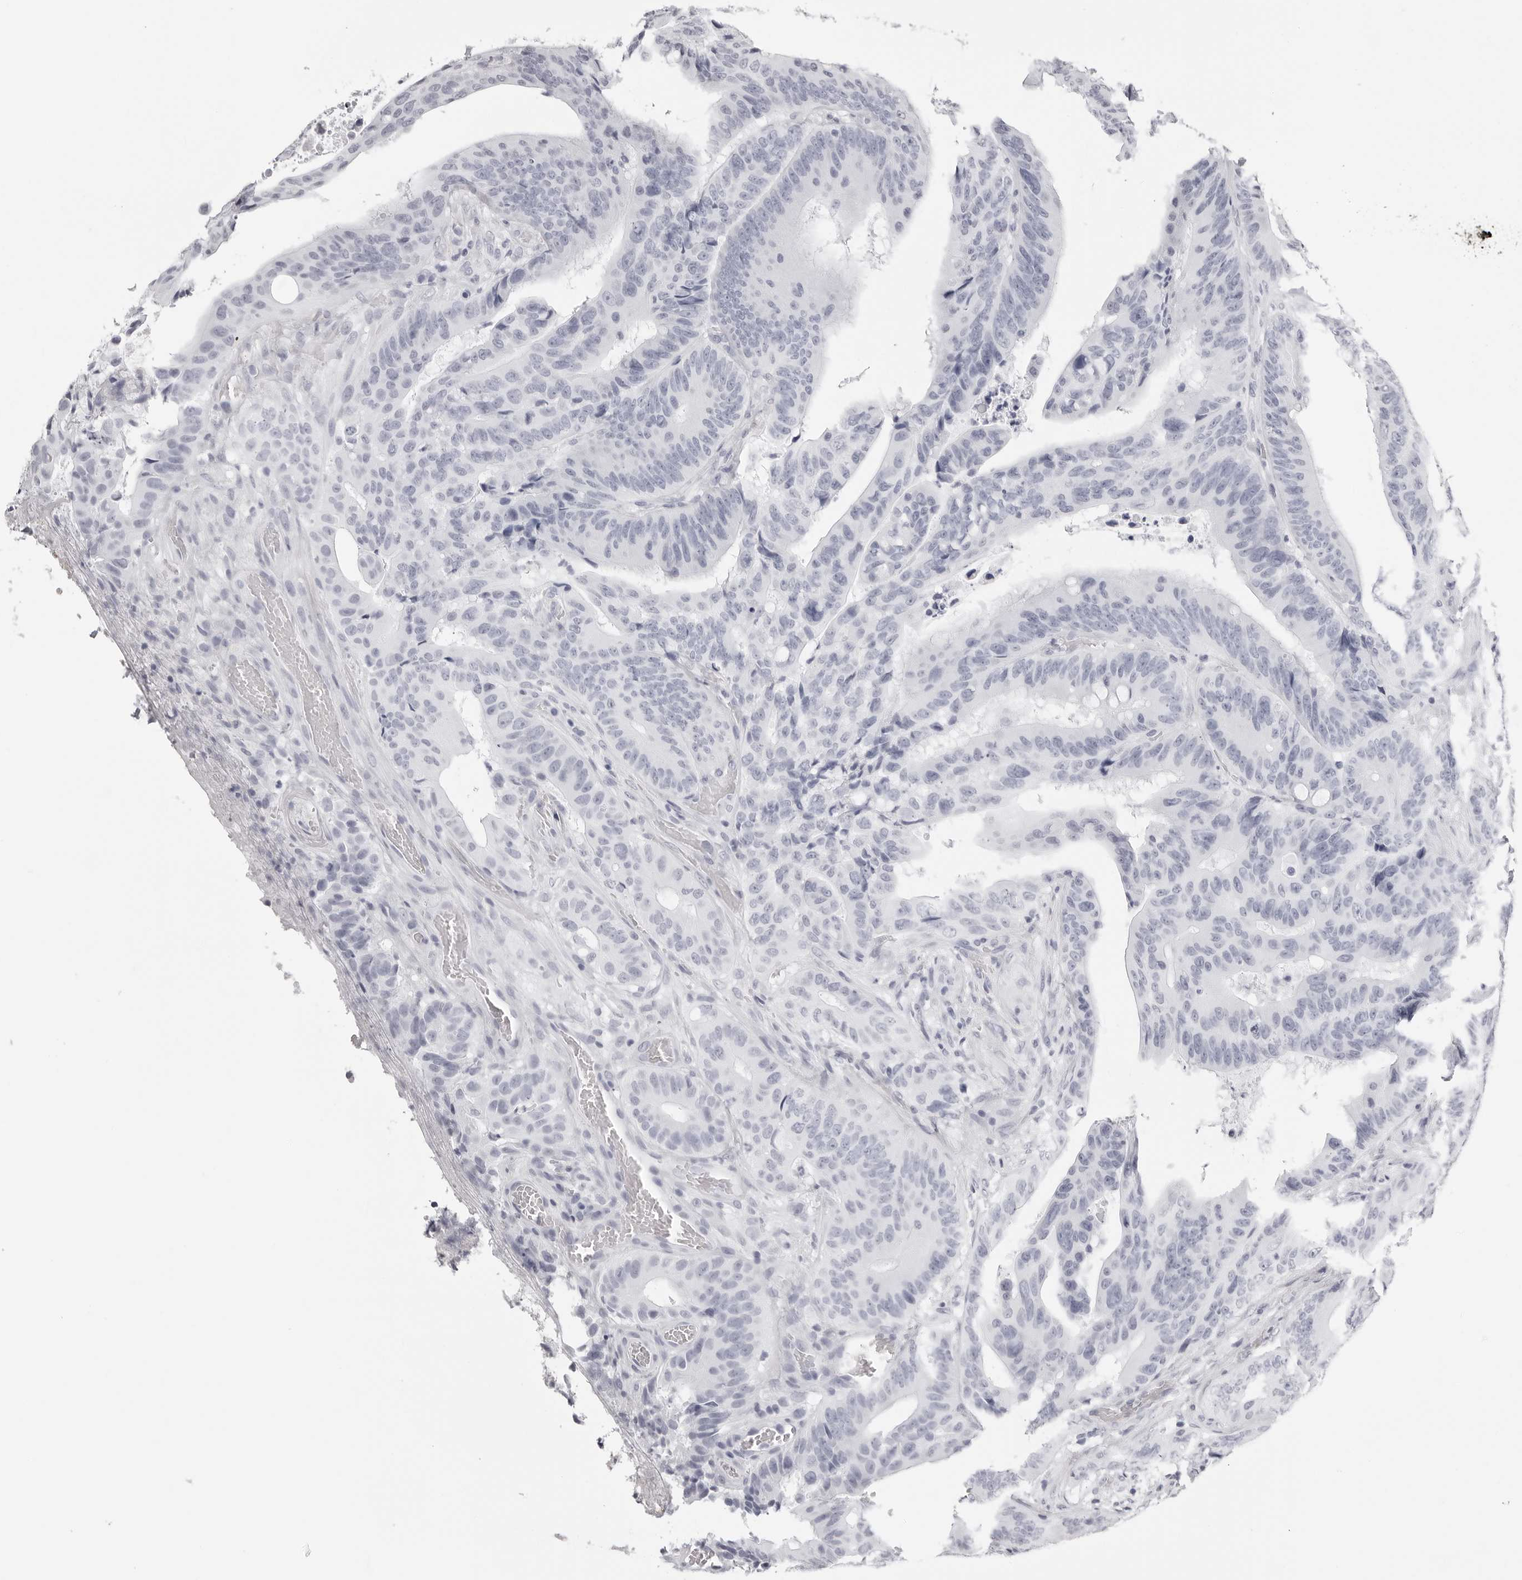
{"staining": {"intensity": "negative", "quantity": "none", "location": "none"}, "tissue": "colorectal cancer", "cell_type": "Tumor cells", "image_type": "cancer", "snomed": [{"axis": "morphology", "description": "Adenocarcinoma, NOS"}, {"axis": "topography", "description": "Colon"}], "caption": "An image of adenocarcinoma (colorectal) stained for a protein displays no brown staining in tumor cells.", "gene": "RHO", "patient": {"sex": "male", "age": 83}}